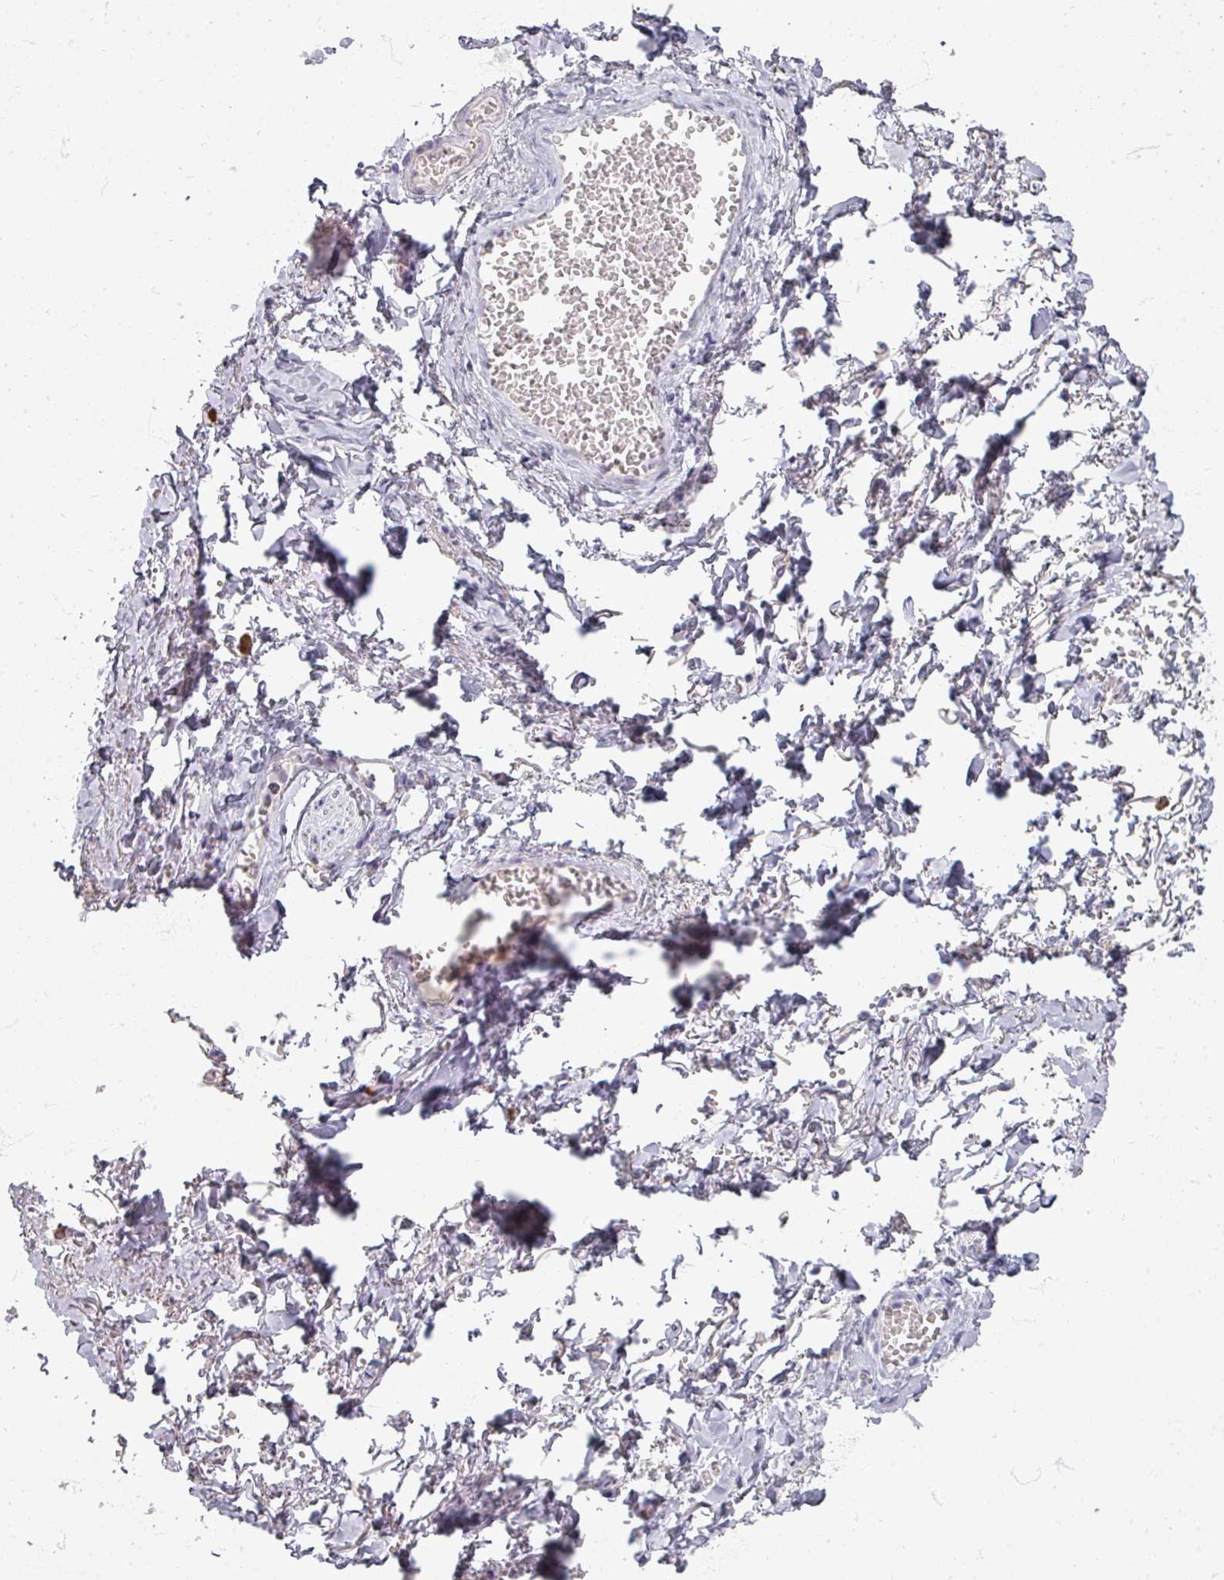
{"staining": {"intensity": "negative", "quantity": "none", "location": "none"}, "tissue": "adipose tissue", "cell_type": "Adipocytes", "image_type": "normal", "snomed": [{"axis": "morphology", "description": "Normal tissue, NOS"}, {"axis": "topography", "description": "Vulva"}, {"axis": "topography", "description": "Vagina"}, {"axis": "topography", "description": "Peripheral nerve tissue"}], "caption": "Immunohistochemistry image of unremarkable adipose tissue: adipose tissue stained with DAB exhibits no significant protein expression in adipocytes.", "gene": "ZNF878", "patient": {"sex": "female", "age": 66}}